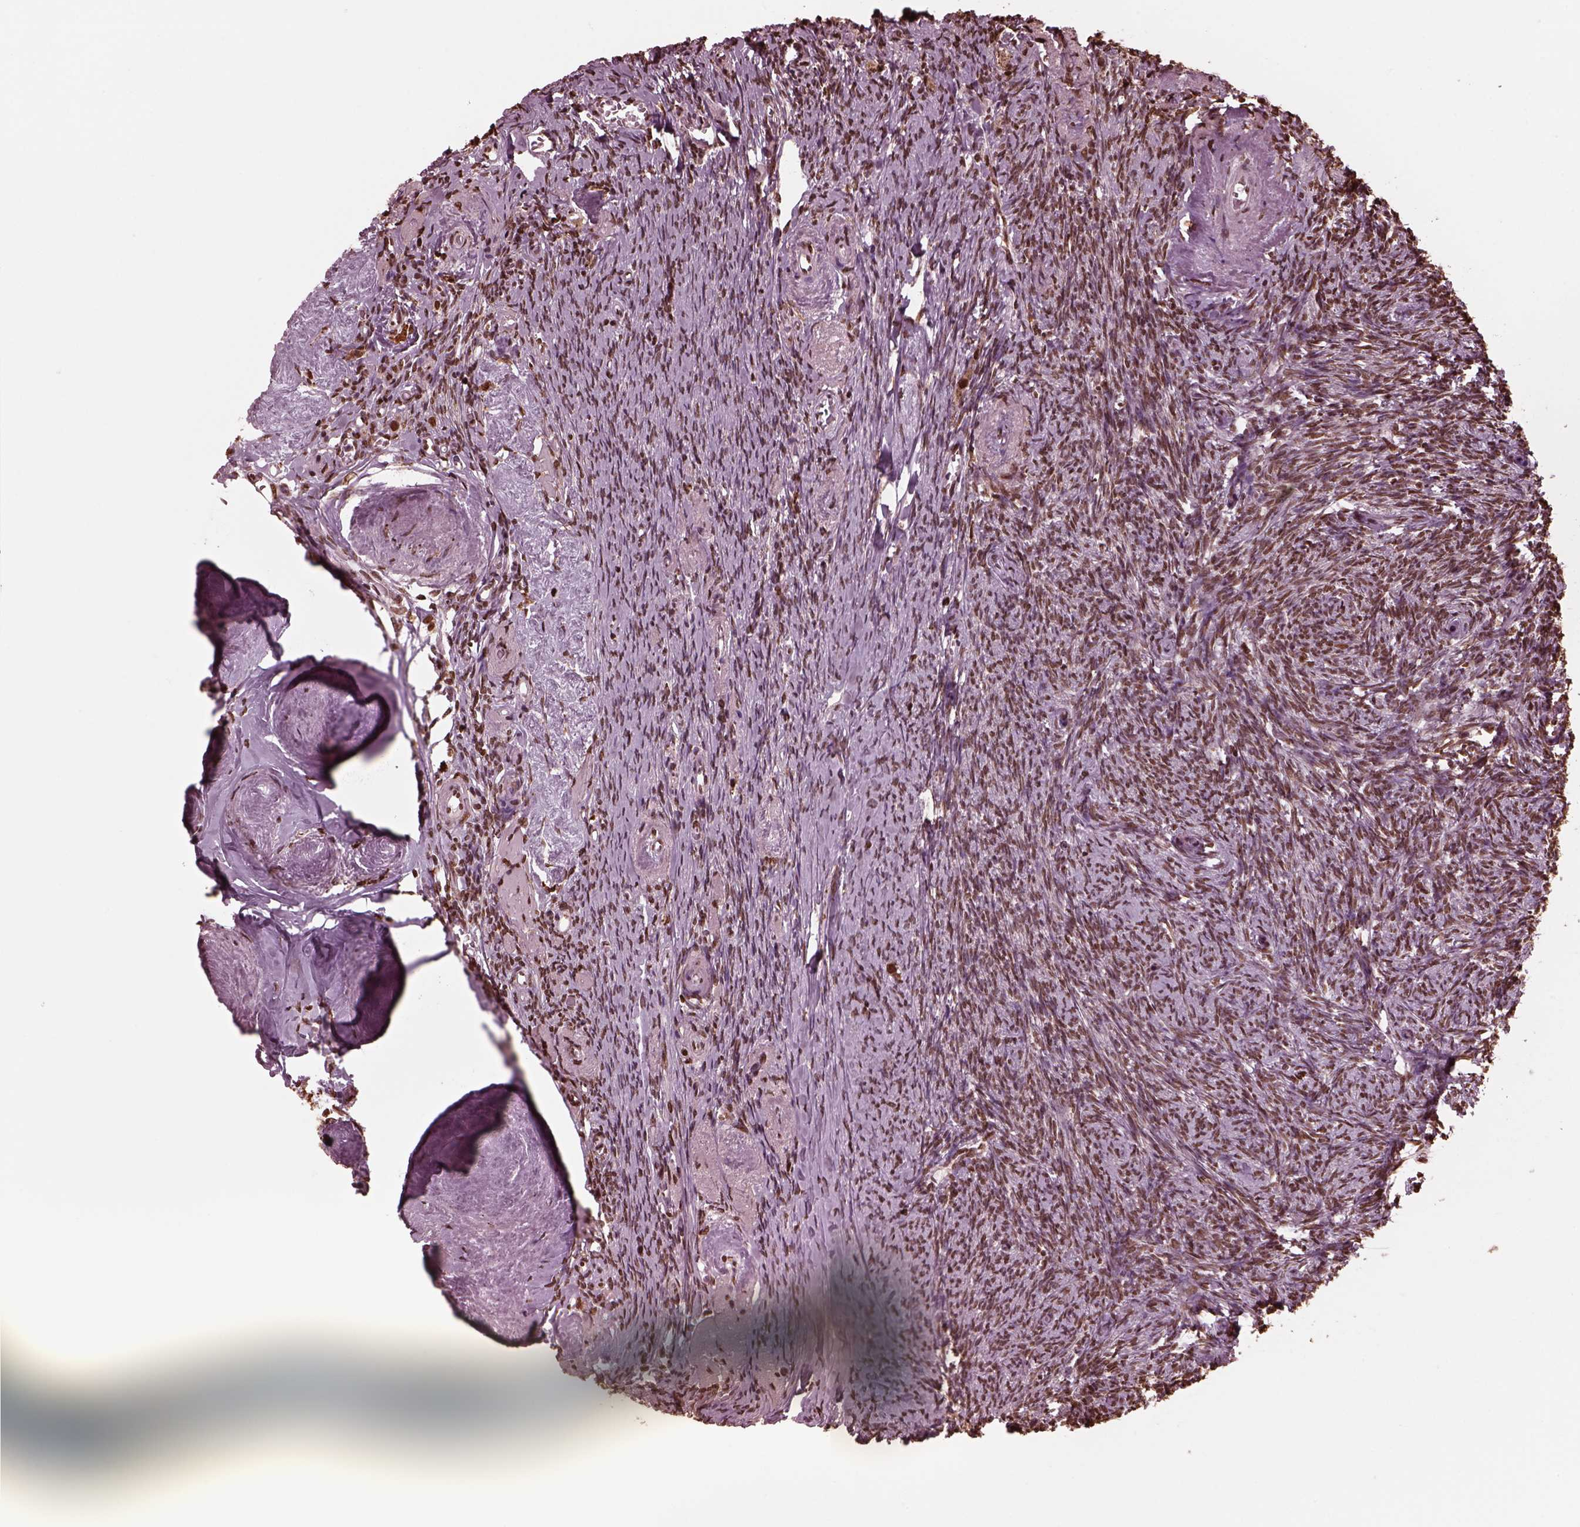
{"staining": {"intensity": "moderate", "quantity": ">75%", "location": "cytoplasmic/membranous,nuclear"}, "tissue": "ovary", "cell_type": "Follicle cells", "image_type": "normal", "snomed": [{"axis": "morphology", "description": "Normal tissue, NOS"}, {"axis": "topography", "description": "Ovary"}], "caption": "This is an image of immunohistochemistry (IHC) staining of benign ovary, which shows moderate staining in the cytoplasmic/membranous,nuclear of follicle cells.", "gene": "NSD1", "patient": {"sex": "female", "age": 72}}